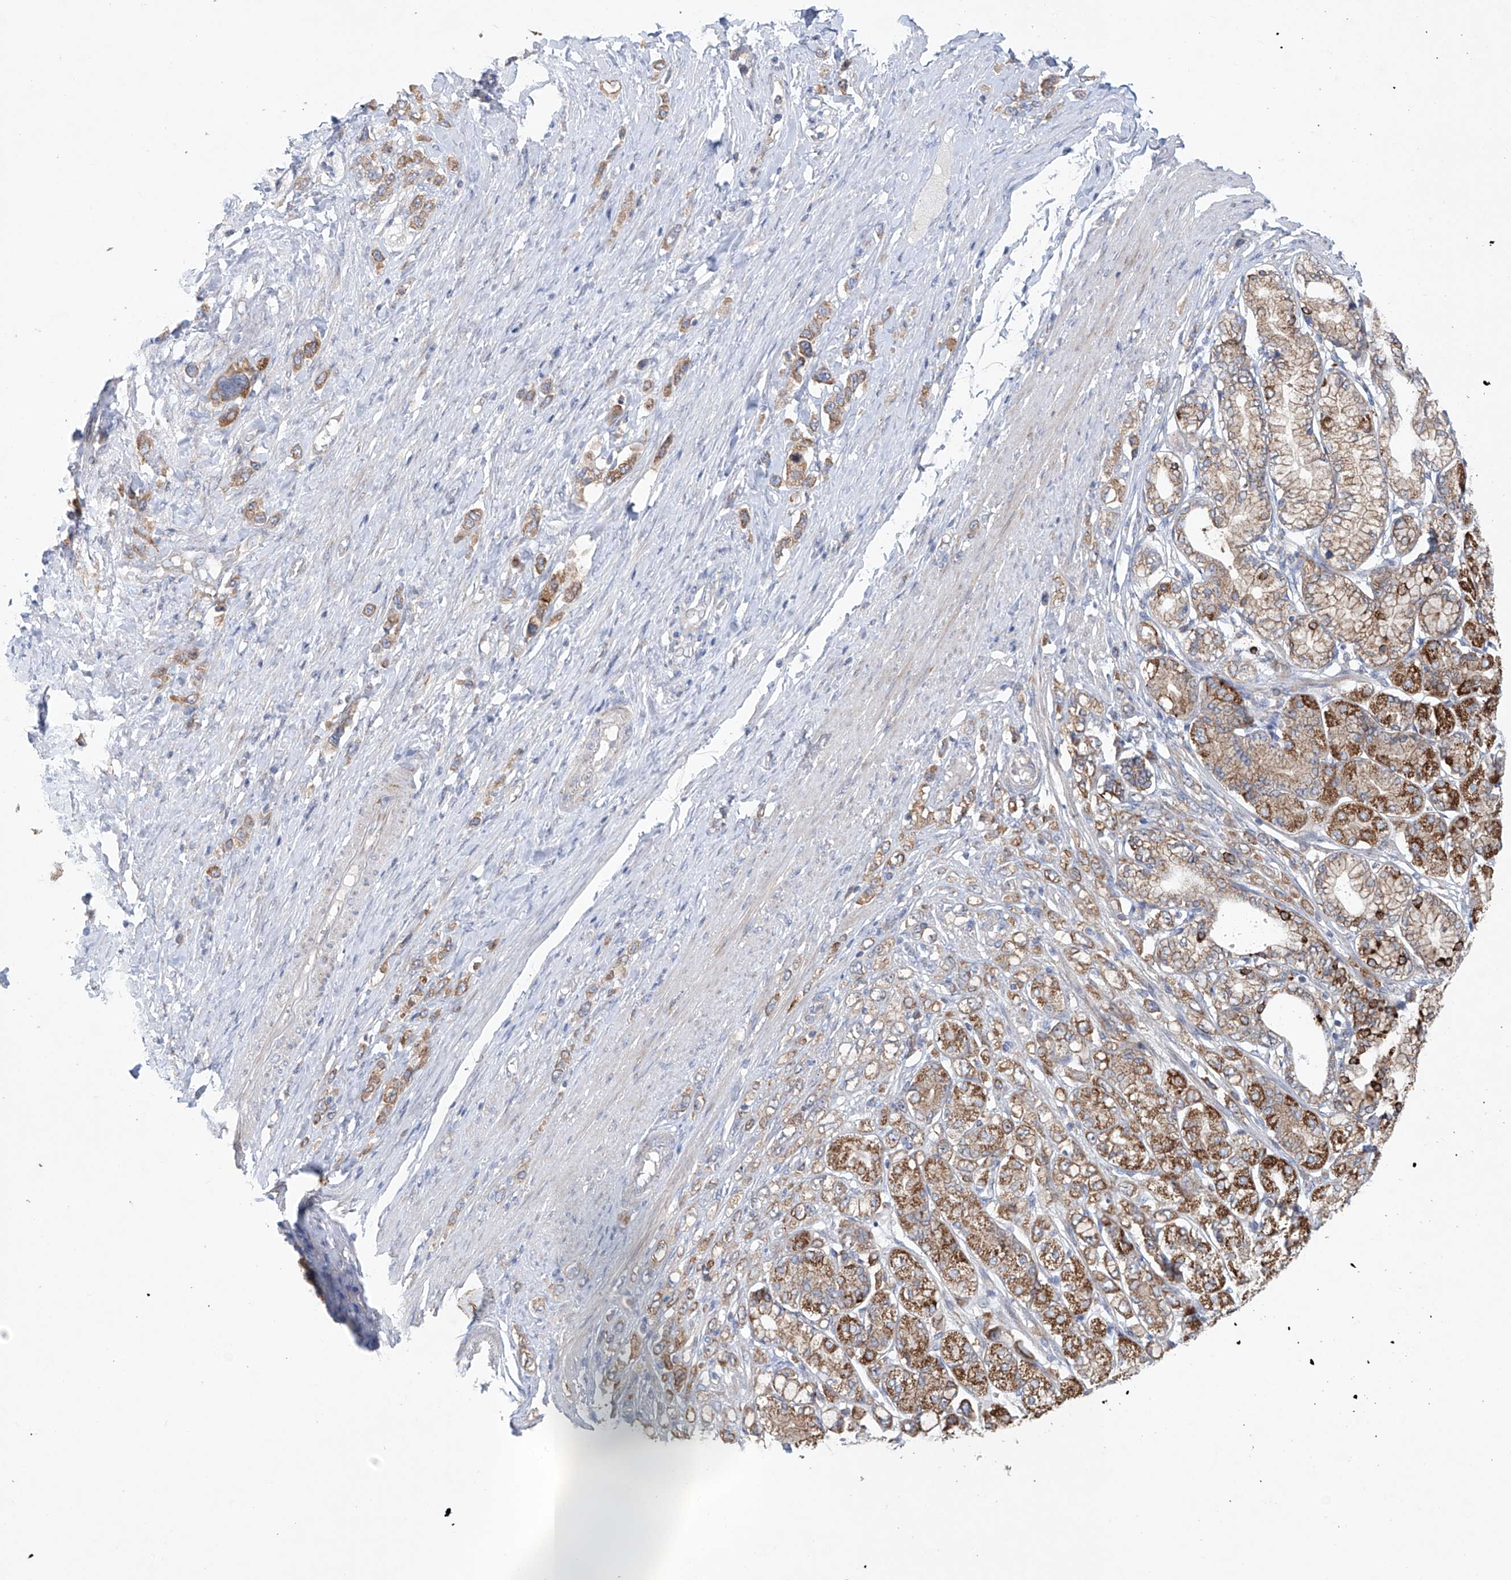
{"staining": {"intensity": "moderate", "quantity": ">75%", "location": "cytoplasmic/membranous"}, "tissue": "stomach cancer", "cell_type": "Tumor cells", "image_type": "cancer", "snomed": [{"axis": "morphology", "description": "Adenocarcinoma, NOS"}, {"axis": "topography", "description": "Stomach"}], "caption": "Protein staining of stomach cancer tissue shows moderate cytoplasmic/membranous expression in about >75% of tumor cells.", "gene": "KLC4", "patient": {"sex": "female", "age": 65}}